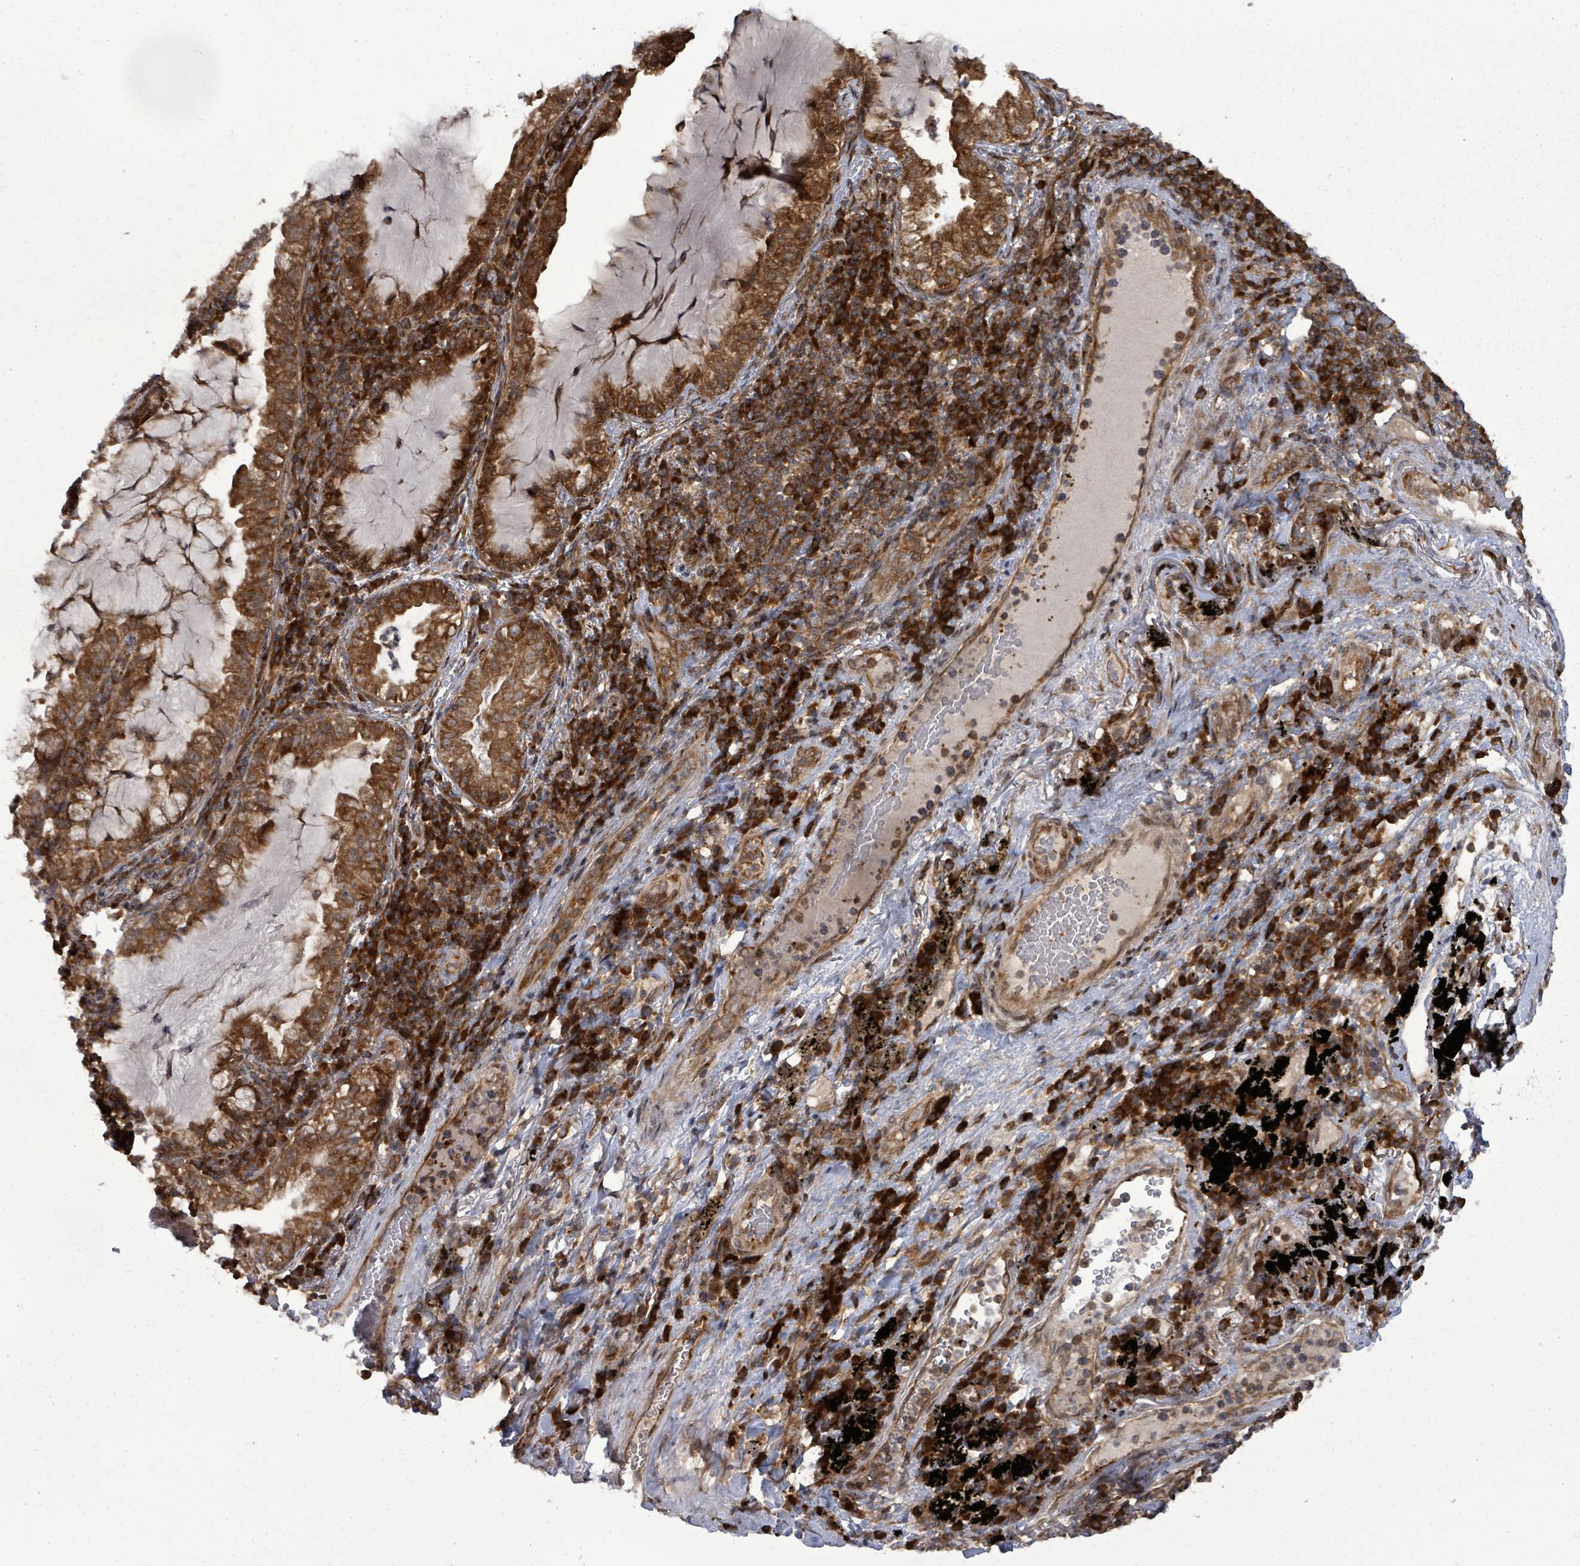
{"staining": {"intensity": "strong", "quantity": ">75%", "location": "cytoplasmic/membranous"}, "tissue": "lung cancer", "cell_type": "Tumor cells", "image_type": "cancer", "snomed": [{"axis": "morphology", "description": "Adenocarcinoma, NOS"}, {"axis": "topography", "description": "Lung"}], "caption": "Lung adenocarcinoma was stained to show a protein in brown. There is high levels of strong cytoplasmic/membranous staining in approximately >75% of tumor cells.", "gene": "EIF3C", "patient": {"sex": "female", "age": 73}}